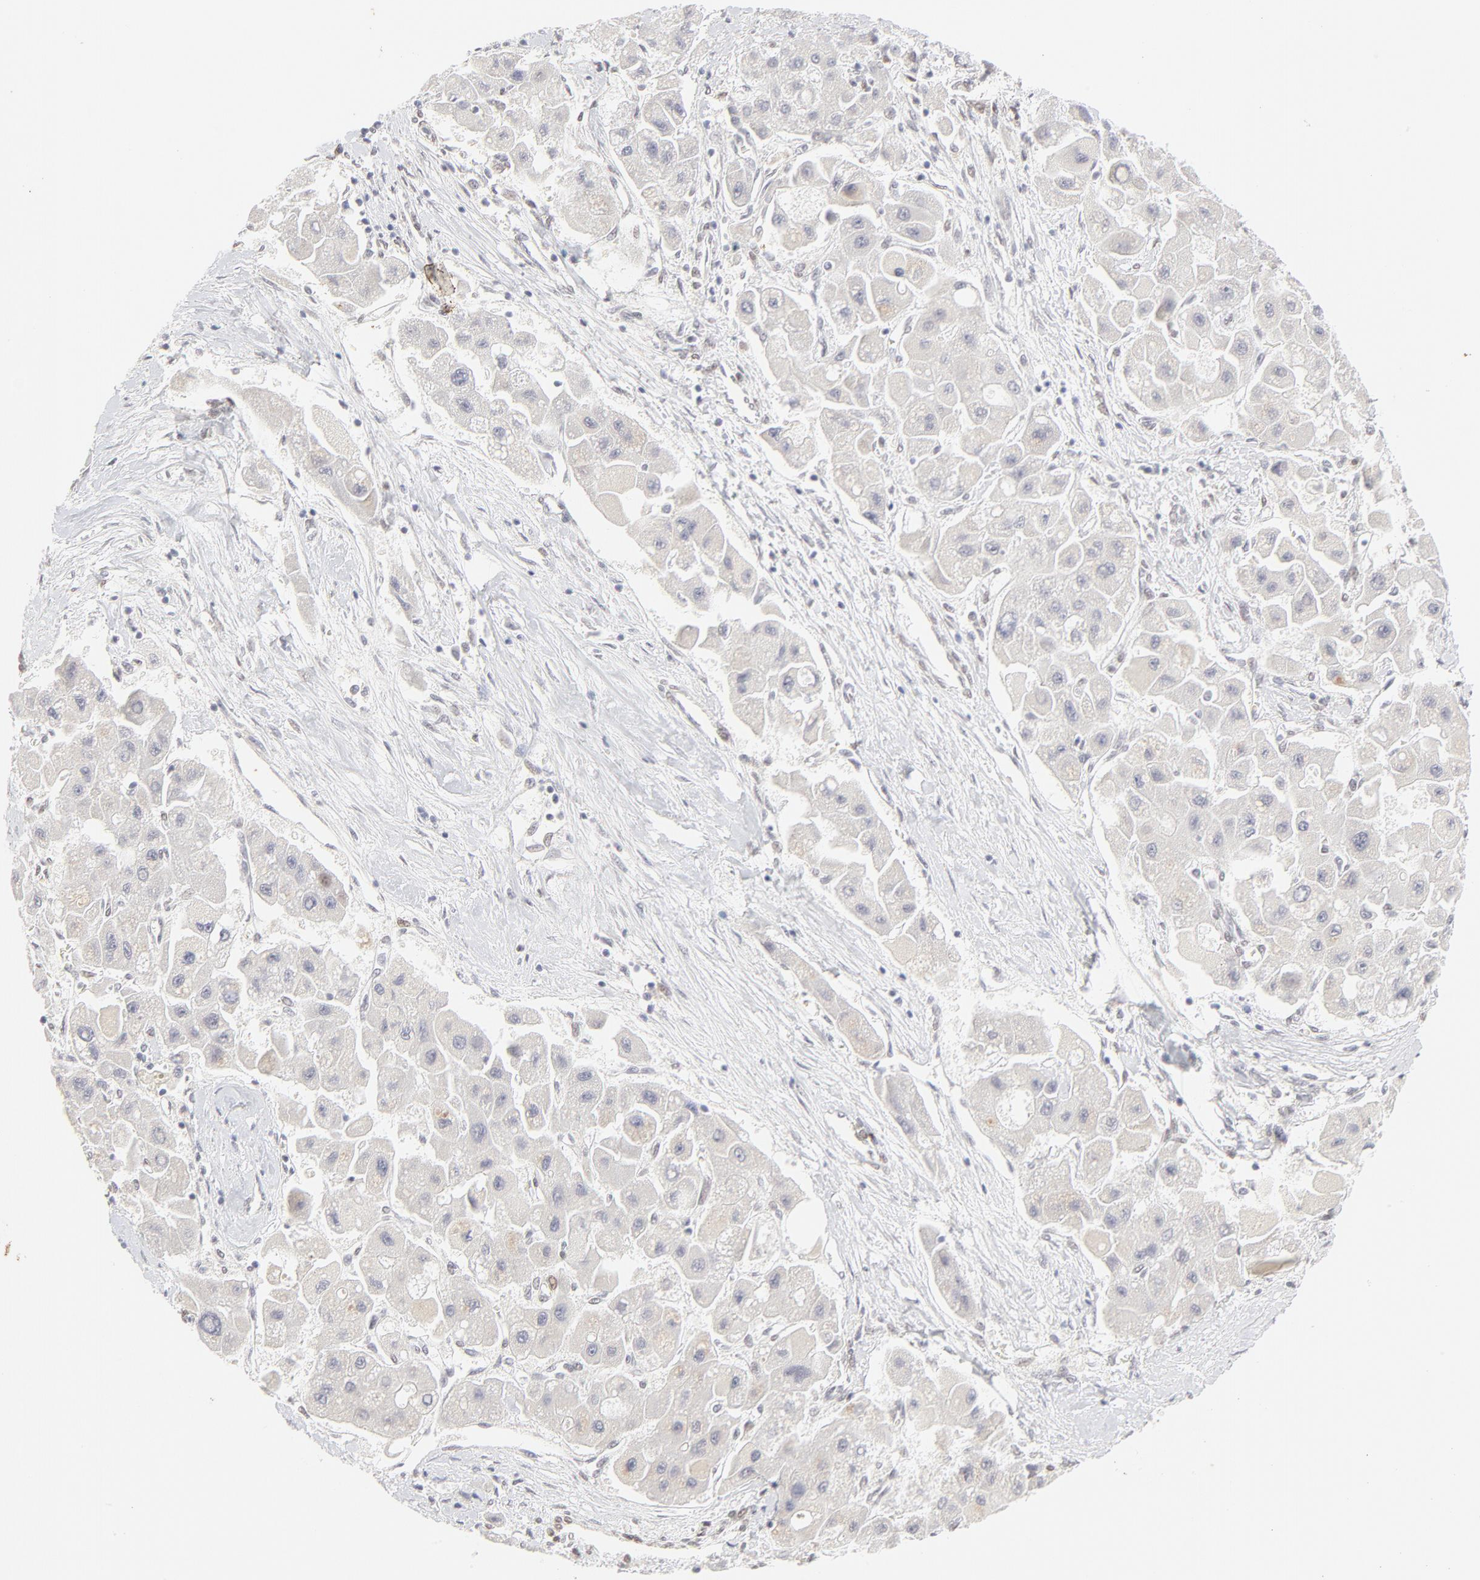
{"staining": {"intensity": "negative", "quantity": "none", "location": "none"}, "tissue": "liver cancer", "cell_type": "Tumor cells", "image_type": "cancer", "snomed": [{"axis": "morphology", "description": "Carcinoma, Hepatocellular, NOS"}, {"axis": "topography", "description": "Liver"}], "caption": "Immunohistochemical staining of human hepatocellular carcinoma (liver) shows no significant positivity in tumor cells.", "gene": "PBX3", "patient": {"sex": "male", "age": 24}}